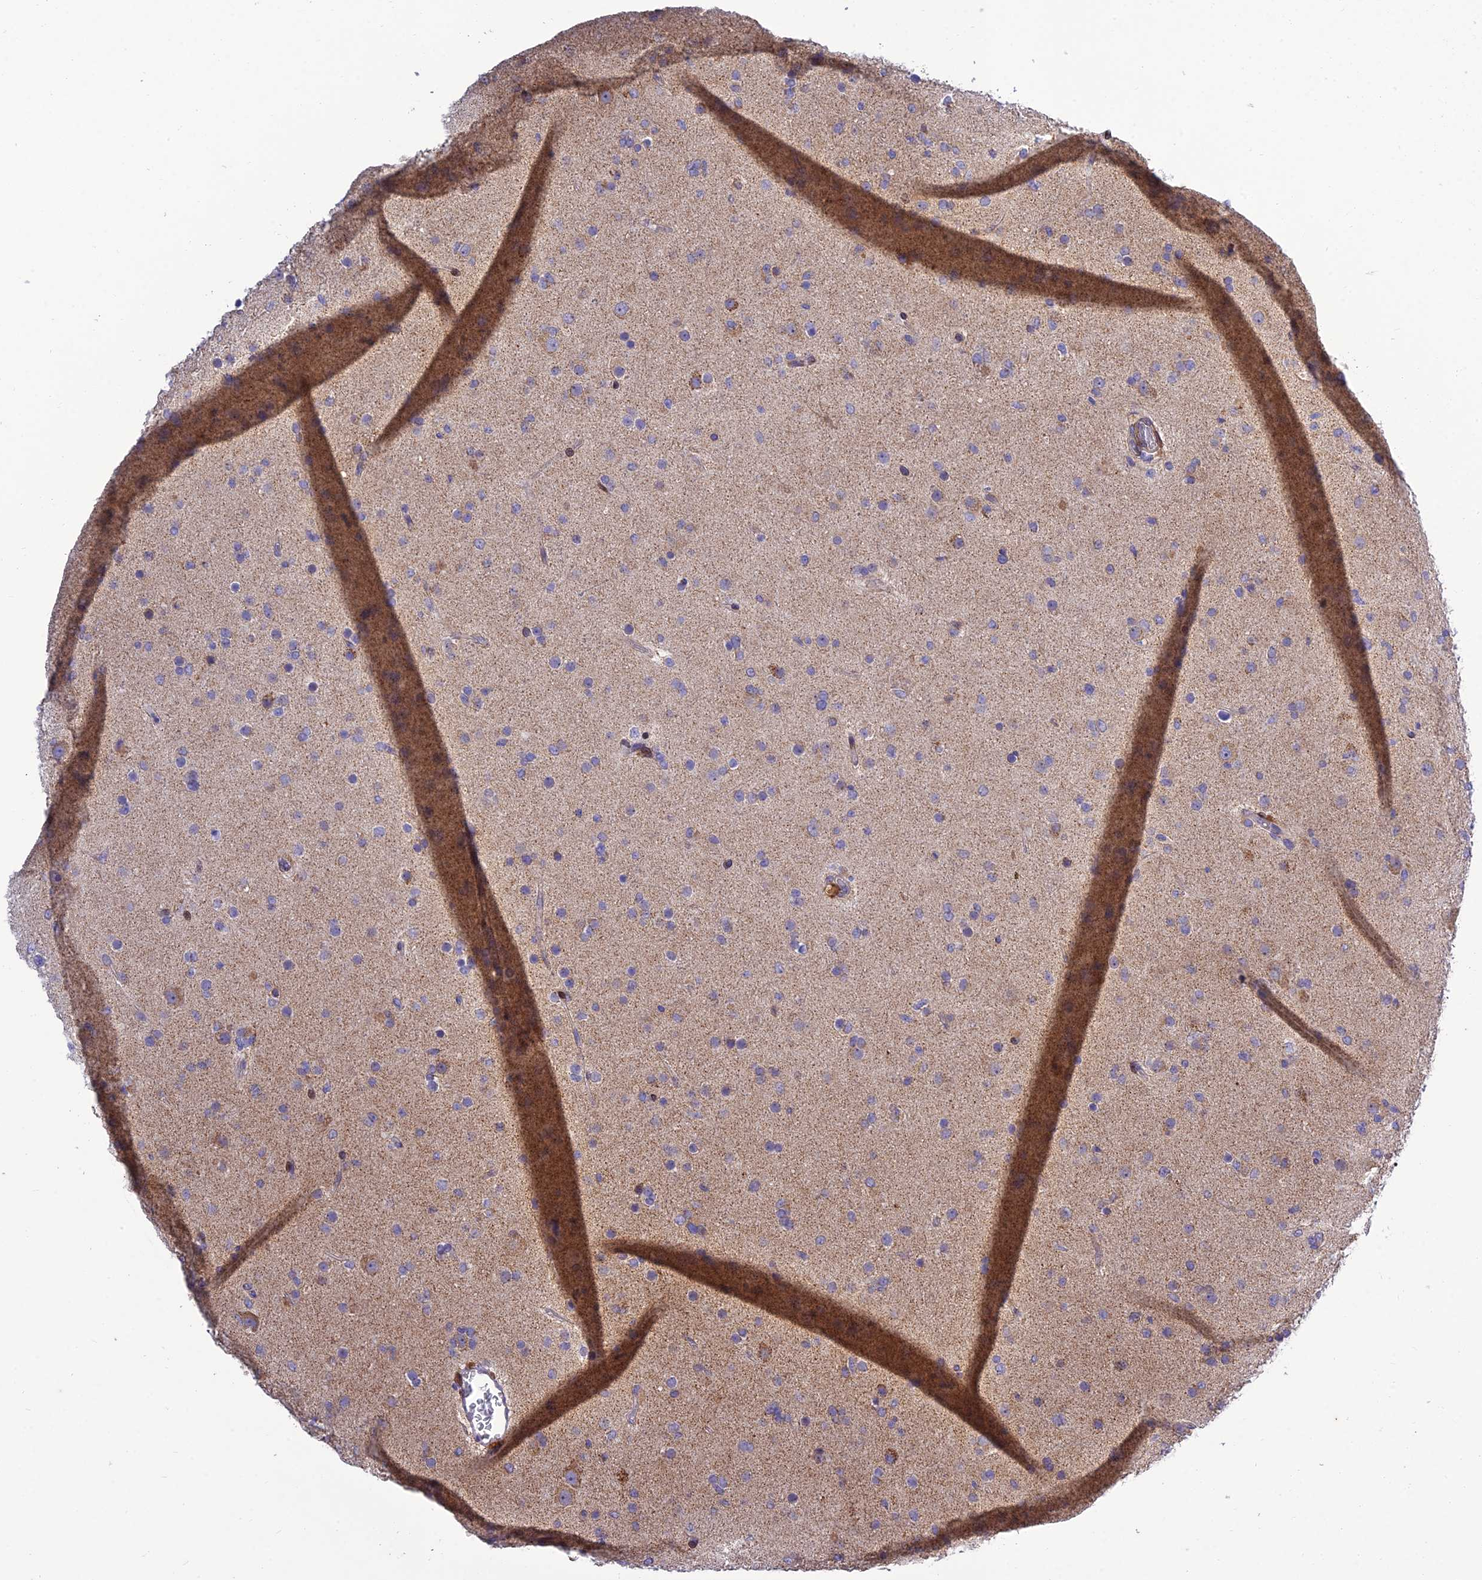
{"staining": {"intensity": "negative", "quantity": "none", "location": "none"}, "tissue": "glioma", "cell_type": "Tumor cells", "image_type": "cancer", "snomed": [{"axis": "morphology", "description": "Glioma, malignant, Low grade"}, {"axis": "topography", "description": "Brain"}], "caption": "High magnification brightfield microscopy of malignant glioma (low-grade) stained with DAB (brown) and counterstained with hematoxylin (blue): tumor cells show no significant expression.", "gene": "MGAT2", "patient": {"sex": "male", "age": 65}}